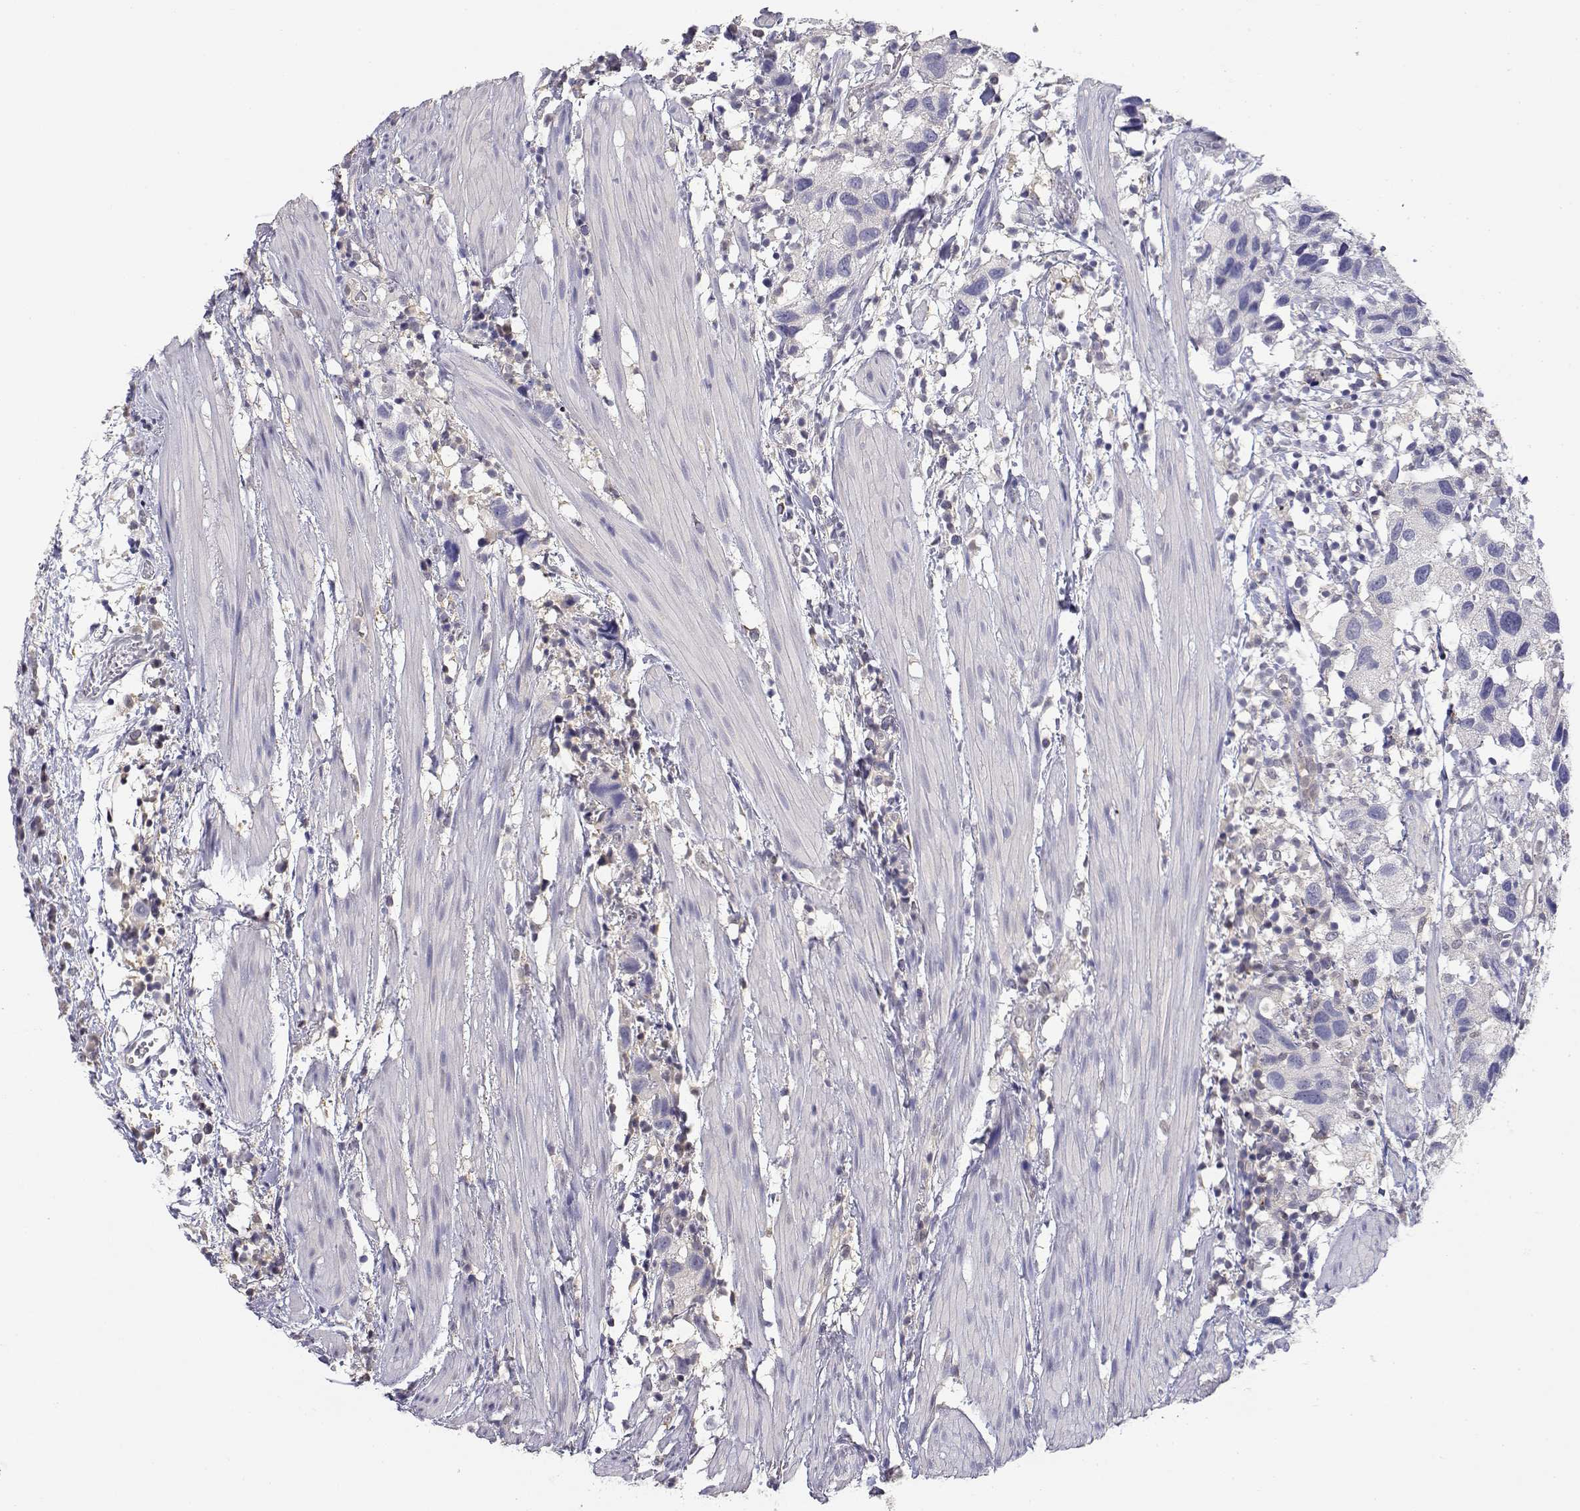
{"staining": {"intensity": "negative", "quantity": "none", "location": "none"}, "tissue": "urothelial cancer", "cell_type": "Tumor cells", "image_type": "cancer", "snomed": [{"axis": "morphology", "description": "Urothelial carcinoma, High grade"}, {"axis": "topography", "description": "Urinary bladder"}], "caption": "IHC histopathology image of human urothelial cancer stained for a protein (brown), which reveals no staining in tumor cells.", "gene": "ADA", "patient": {"sex": "male", "age": 79}}